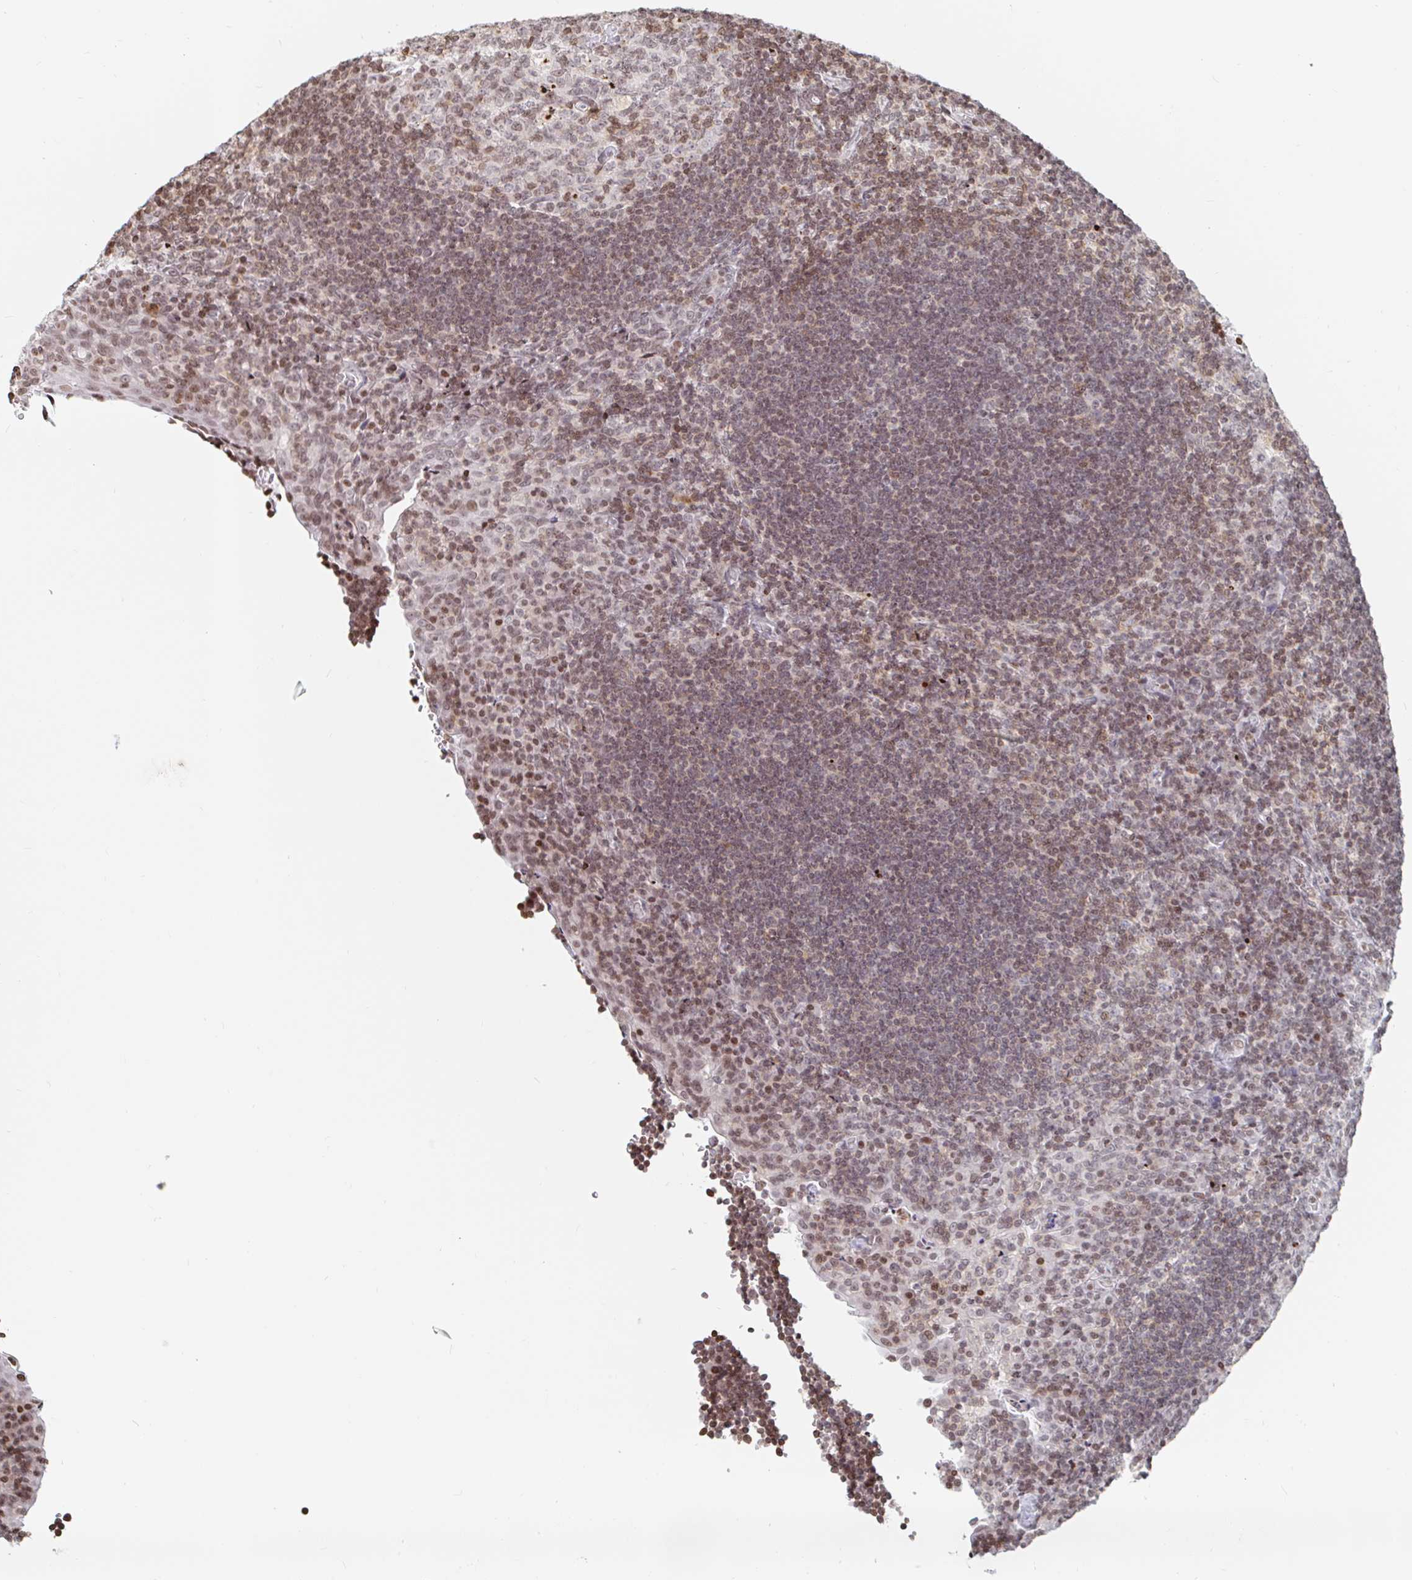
{"staining": {"intensity": "moderate", "quantity": "<25%", "location": "nuclear"}, "tissue": "tonsil", "cell_type": "Germinal center cells", "image_type": "normal", "snomed": [{"axis": "morphology", "description": "Normal tissue, NOS"}, {"axis": "topography", "description": "Tonsil"}], "caption": "A high-resolution micrograph shows immunohistochemistry (IHC) staining of benign tonsil, which reveals moderate nuclear positivity in about <25% of germinal center cells.", "gene": "HOXC10", "patient": {"sex": "male", "age": 17}}